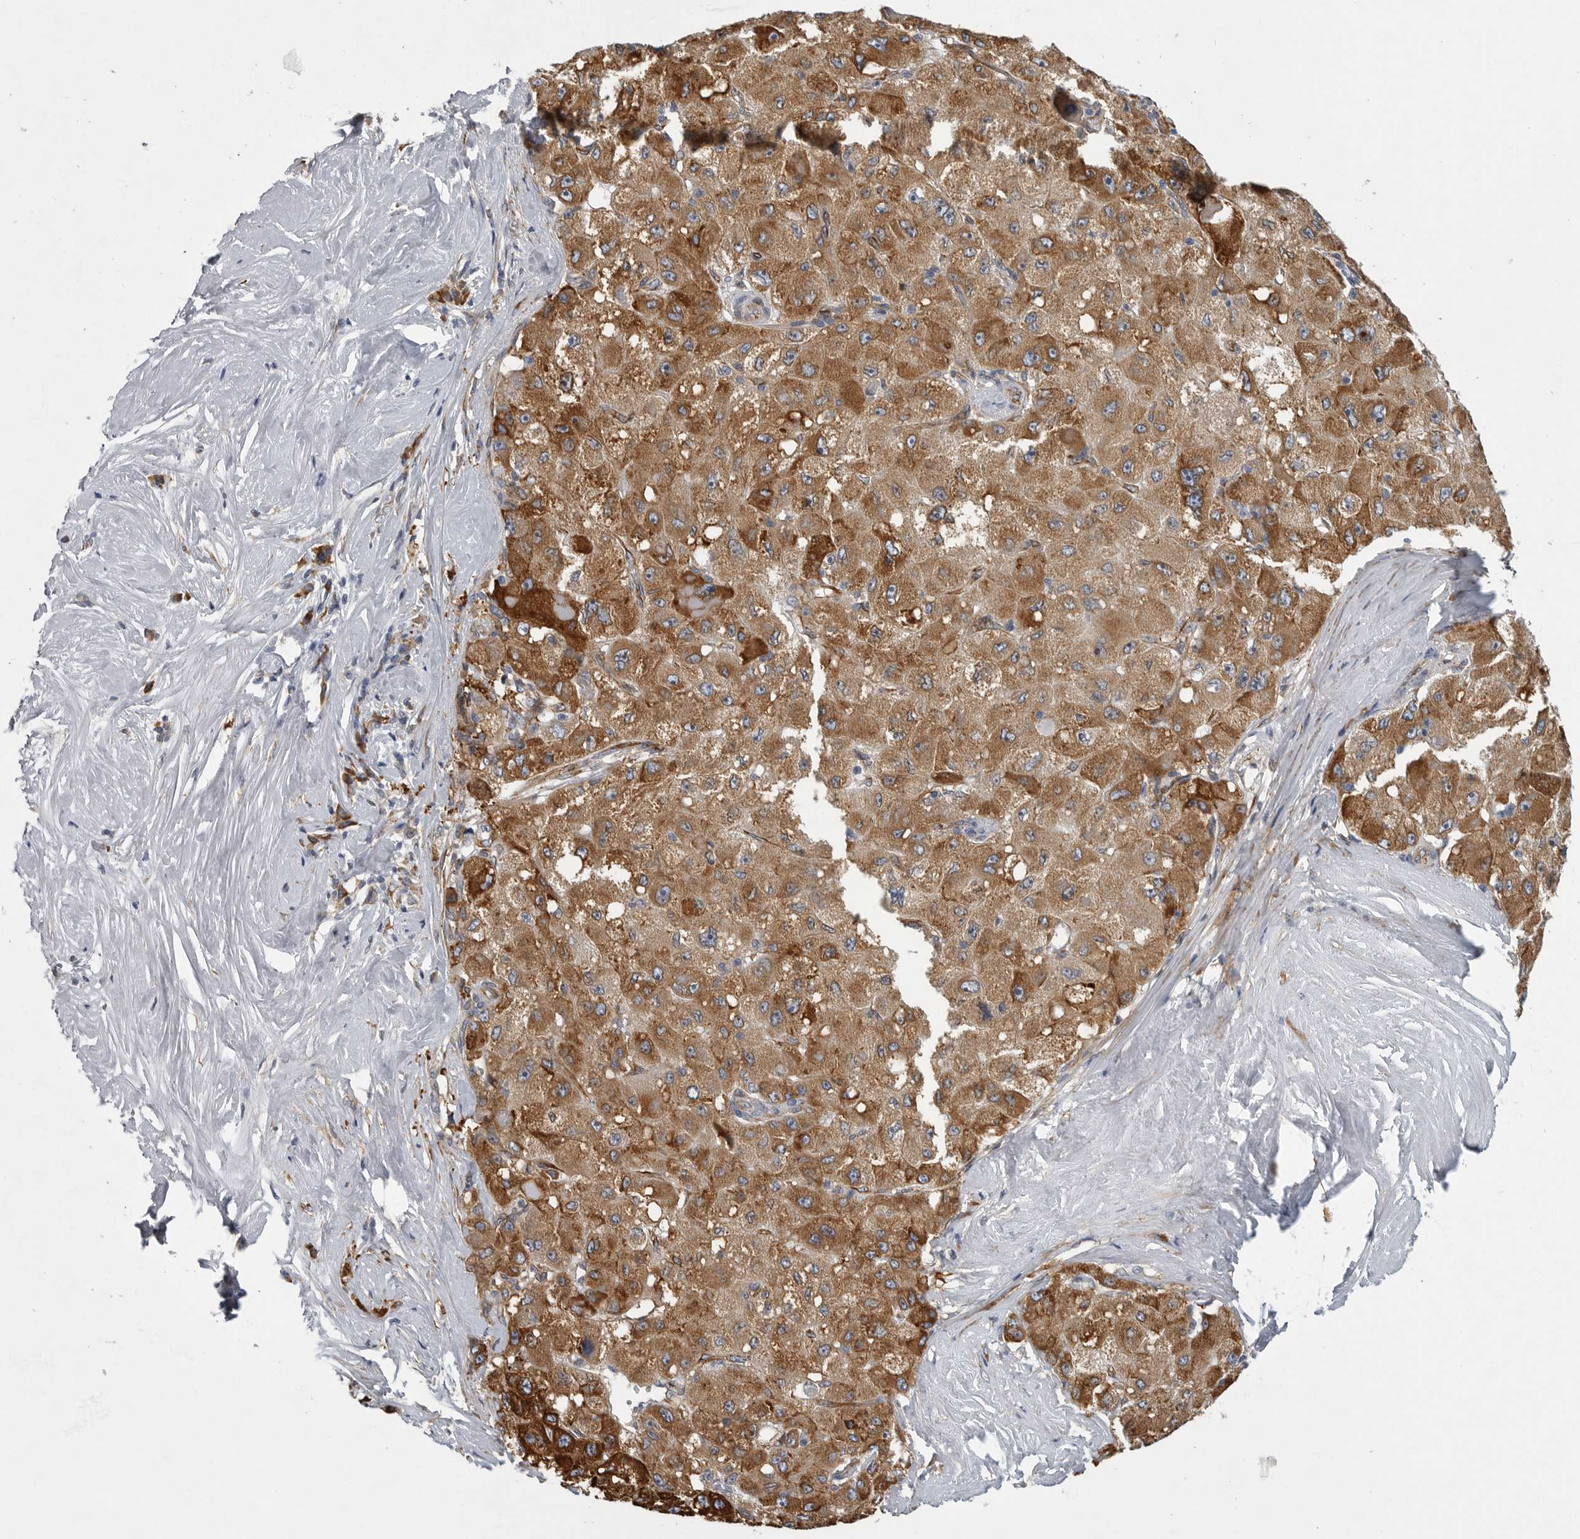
{"staining": {"intensity": "moderate", "quantity": ">75%", "location": "cytoplasmic/membranous"}, "tissue": "liver cancer", "cell_type": "Tumor cells", "image_type": "cancer", "snomed": [{"axis": "morphology", "description": "Carcinoma, Hepatocellular, NOS"}, {"axis": "topography", "description": "Liver"}], "caption": "There is medium levels of moderate cytoplasmic/membranous positivity in tumor cells of hepatocellular carcinoma (liver), as demonstrated by immunohistochemical staining (brown color).", "gene": "MINPP1", "patient": {"sex": "male", "age": 80}}